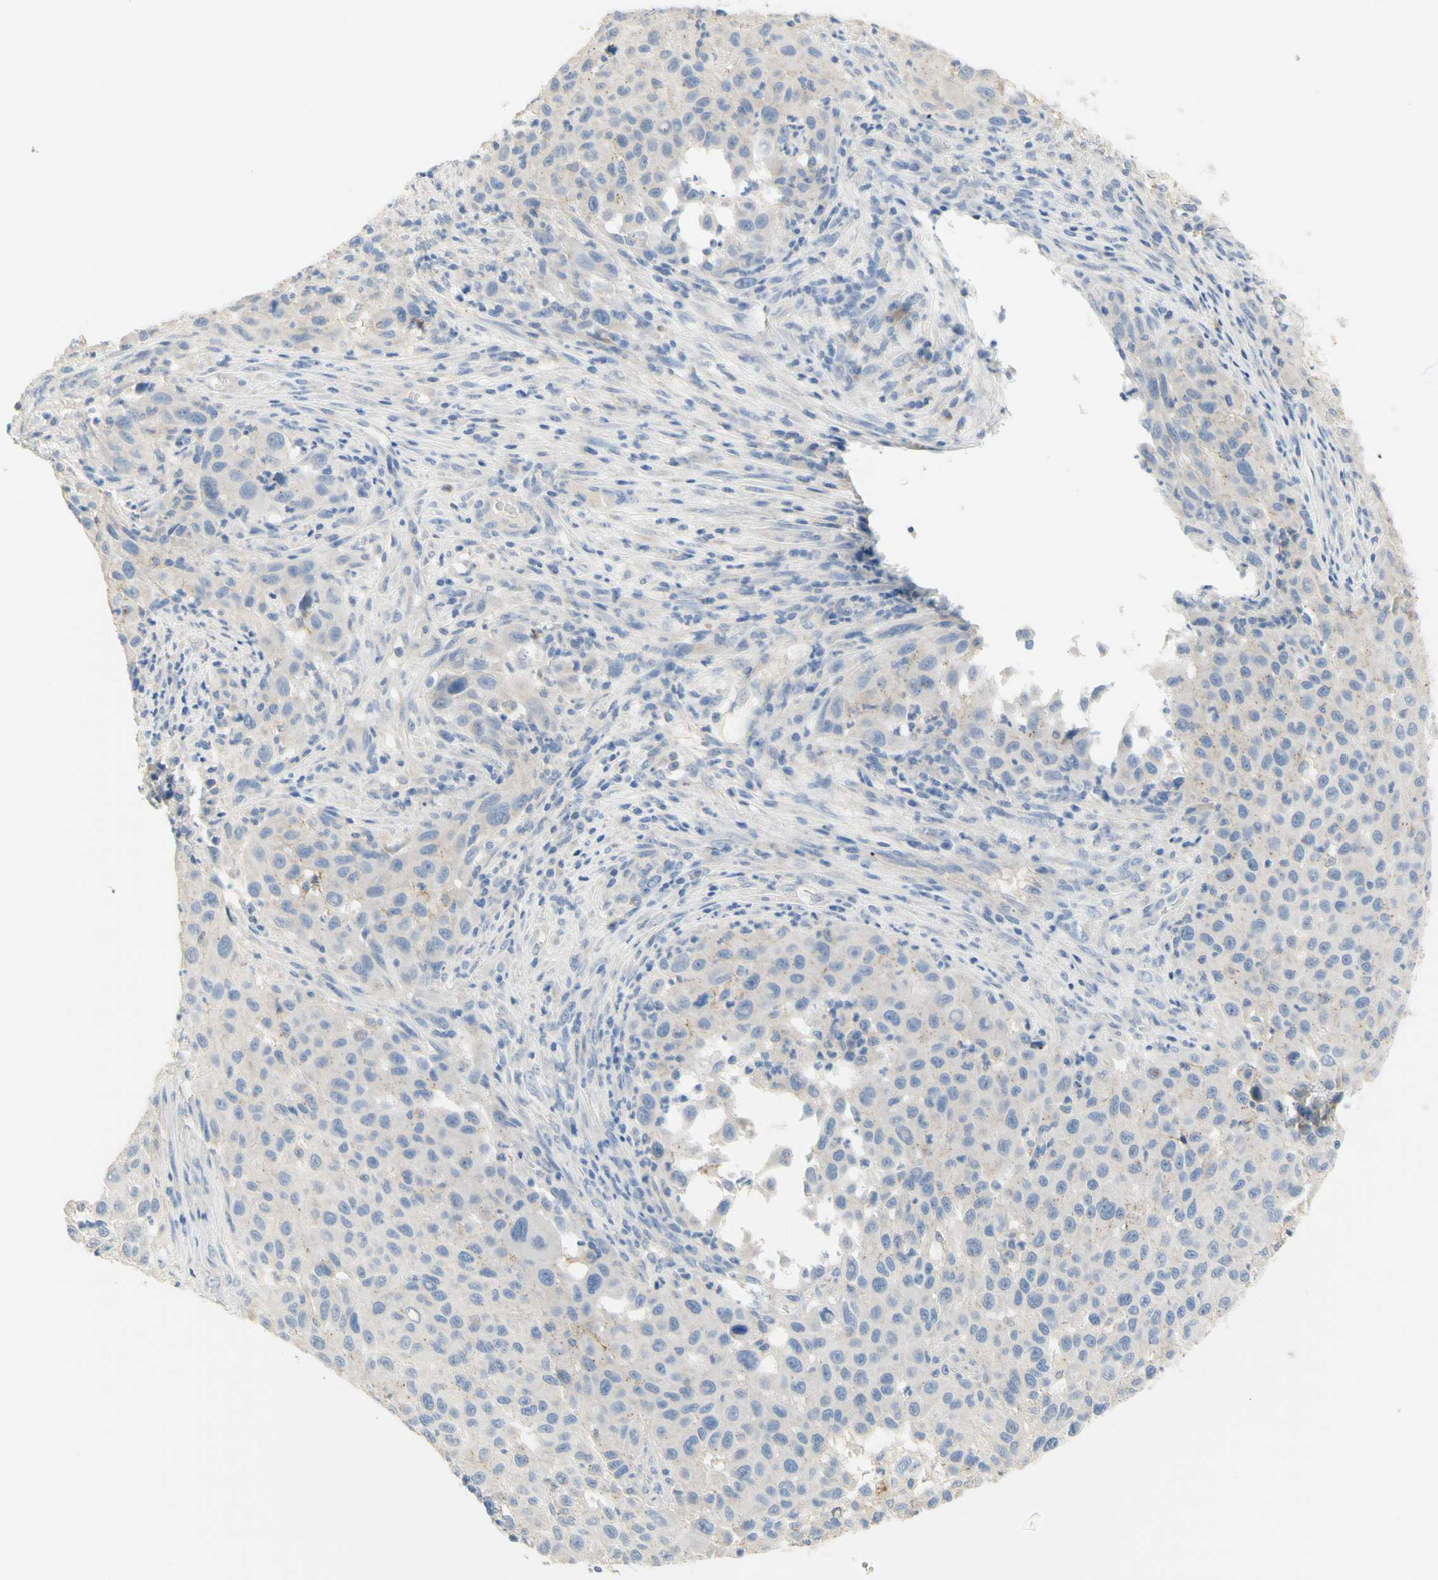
{"staining": {"intensity": "negative", "quantity": "none", "location": "none"}, "tissue": "melanoma", "cell_type": "Tumor cells", "image_type": "cancer", "snomed": [{"axis": "morphology", "description": "Malignant melanoma, Metastatic site"}, {"axis": "topography", "description": "Lymph node"}], "caption": "DAB immunohistochemical staining of human melanoma demonstrates no significant expression in tumor cells.", "gene": "NECTIN4", "patient": {"sex": "male", "age": 61}}